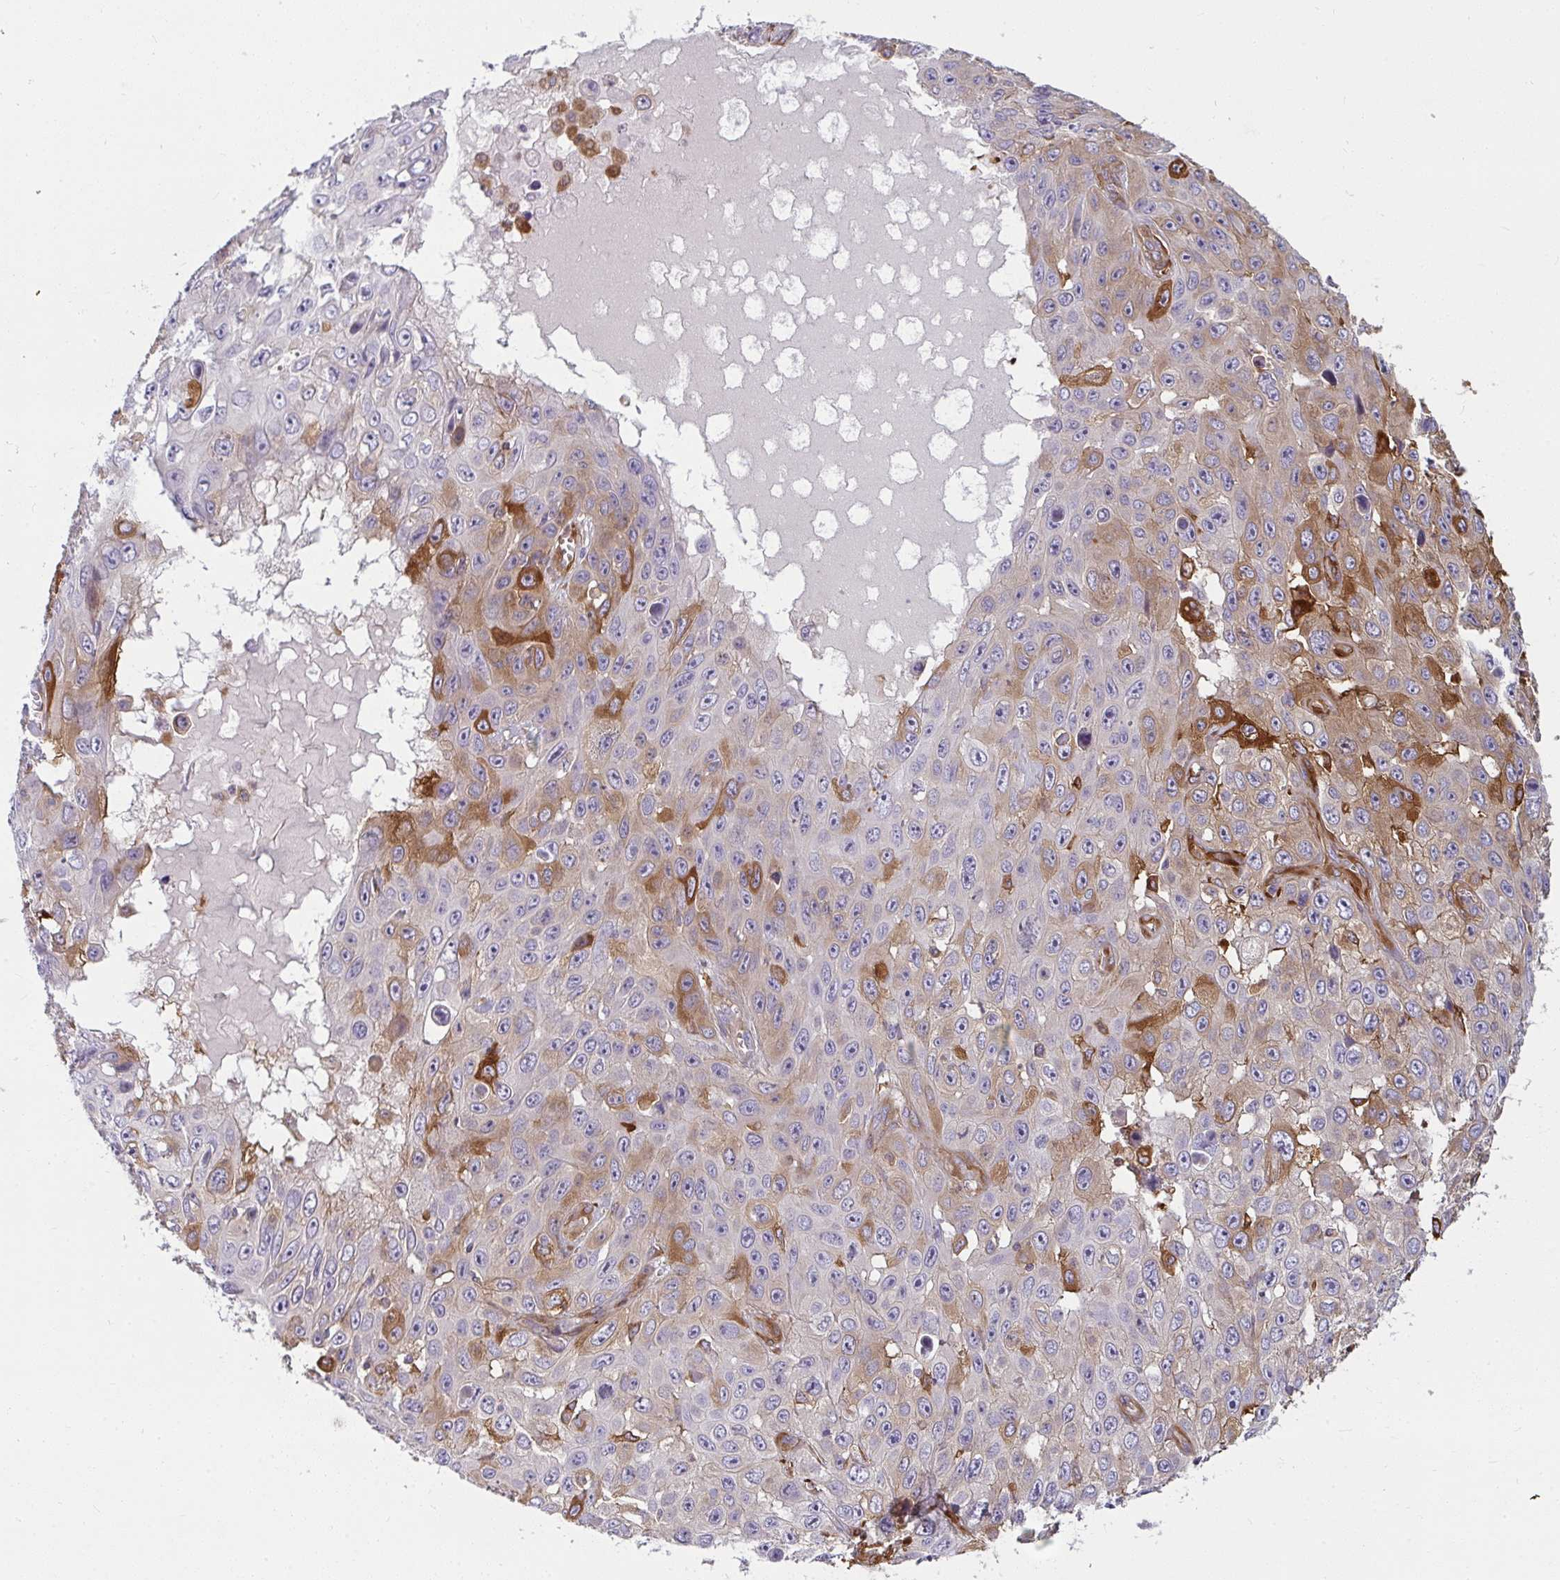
{"staining": {"intensity": "strong", "quantity": "<25%", "location": "cytoplasmic/membranous"}, "tissue": "skin cancer", "cell_type": "Tumor cells", "image_type": "cancer", "snomed": [{"axis": "morphology", "description": "Squamous cell carcinoma, NOS"}, {"axis": "topography", "description": "Skin"}], "caption": "Strong cytoplasmic/membranous staining is identified in about <25% of tumor cells in skin squamous cell carcinoma. (DAB (3,3'-diaminobenzidine) IHC with brightfield microscopy, high magnification).", "gene": "IFIT3", "patient": {"sex": "male", "age": 82}}